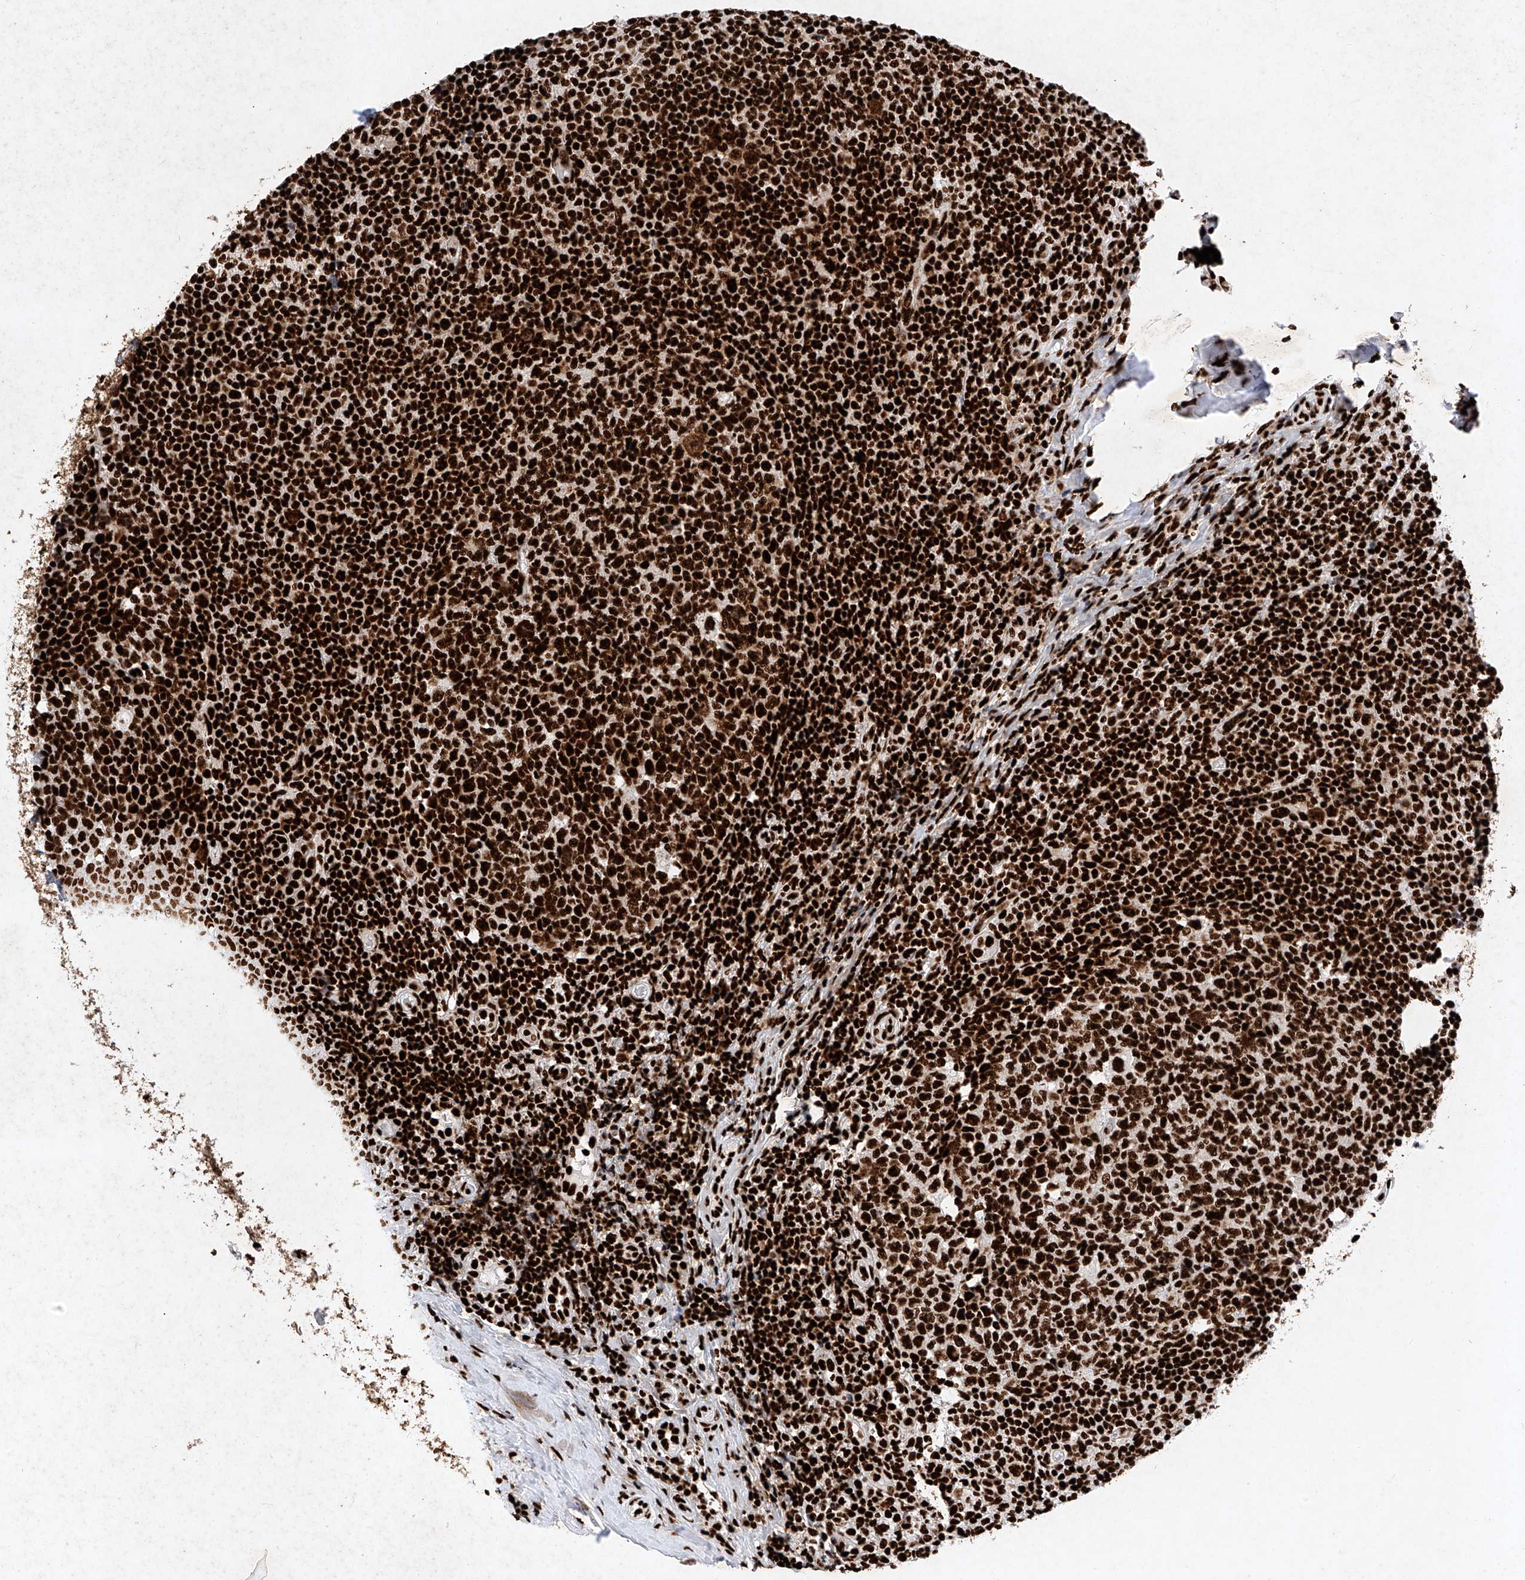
{"staining": {"intensity": "strong", "quantity": ">75%", "location": "nuclear"}, "tissue": "tonsil", "cell_type": "Germinal center cells", "image_type": "normal", "snomed": [{"axis": "morphology", "description": "Normal tissue, NOS"}, {"axis": "topography", "description": "Tonsil"}], "caption": "An image of human tonsil stained for a protein demonstrates strong nuclear brown staining in germinal center cells. (Stains: DAB in brown, nuclei in blue, Microscopy: brightfield microscopy at high magnification).", "gene": "SRSF6", "patient": {"sex": "female", "age": 19}}